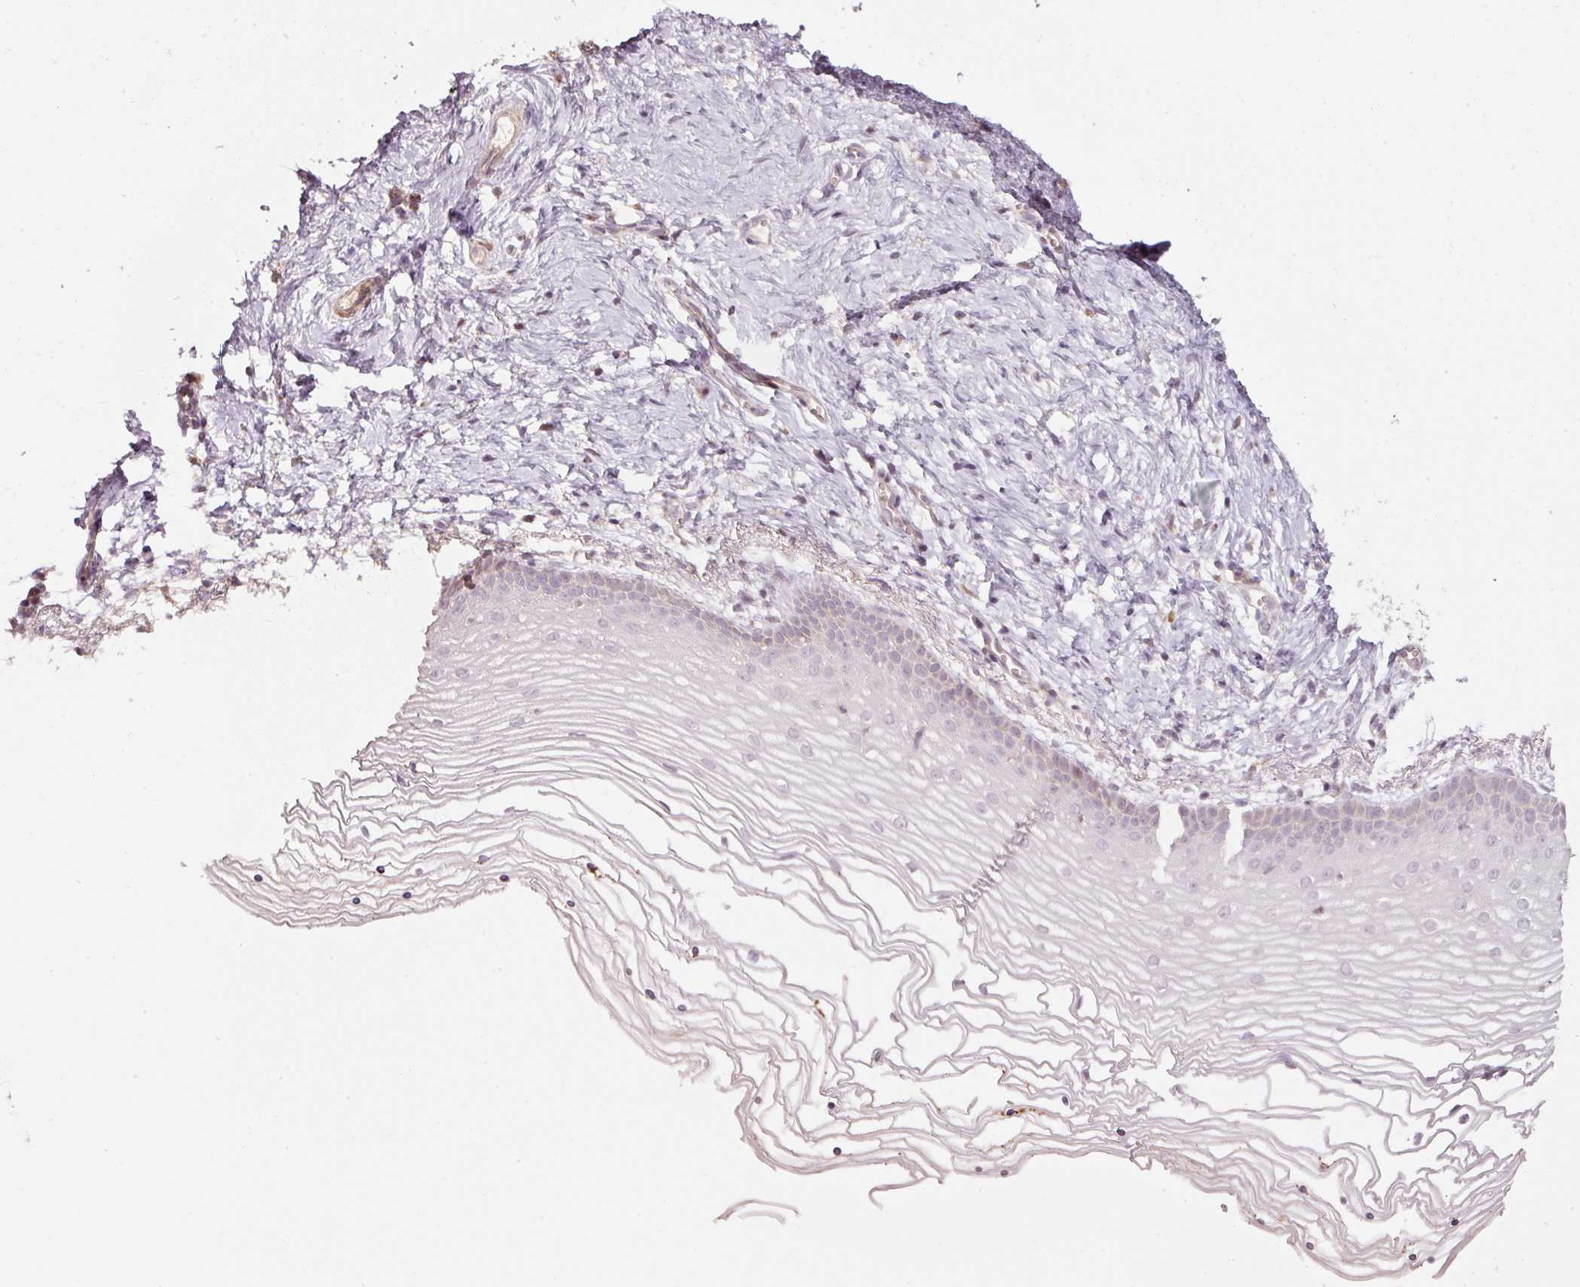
{"staining": {"intensity": "moderate", "quantity": "<25%", "location": "cytoplasmic/membranous"}, "tissue": "vagina", "cell_type": "Squamous epithelial cells", "image_type": "normal", "snomed": [{"axis": "morphology", "description": "Normal tissue, NOS"}, {"axis": "topography", "description": "Vagina"}], "caption": "Immunohistochemistry of benign vagina shows low levels of moderate cytoplasmic/membranous staining in approximately <25% of squamous epithelial cells.", "gene": "TOB2", "patient": {"sex": "female", "age": 56}}